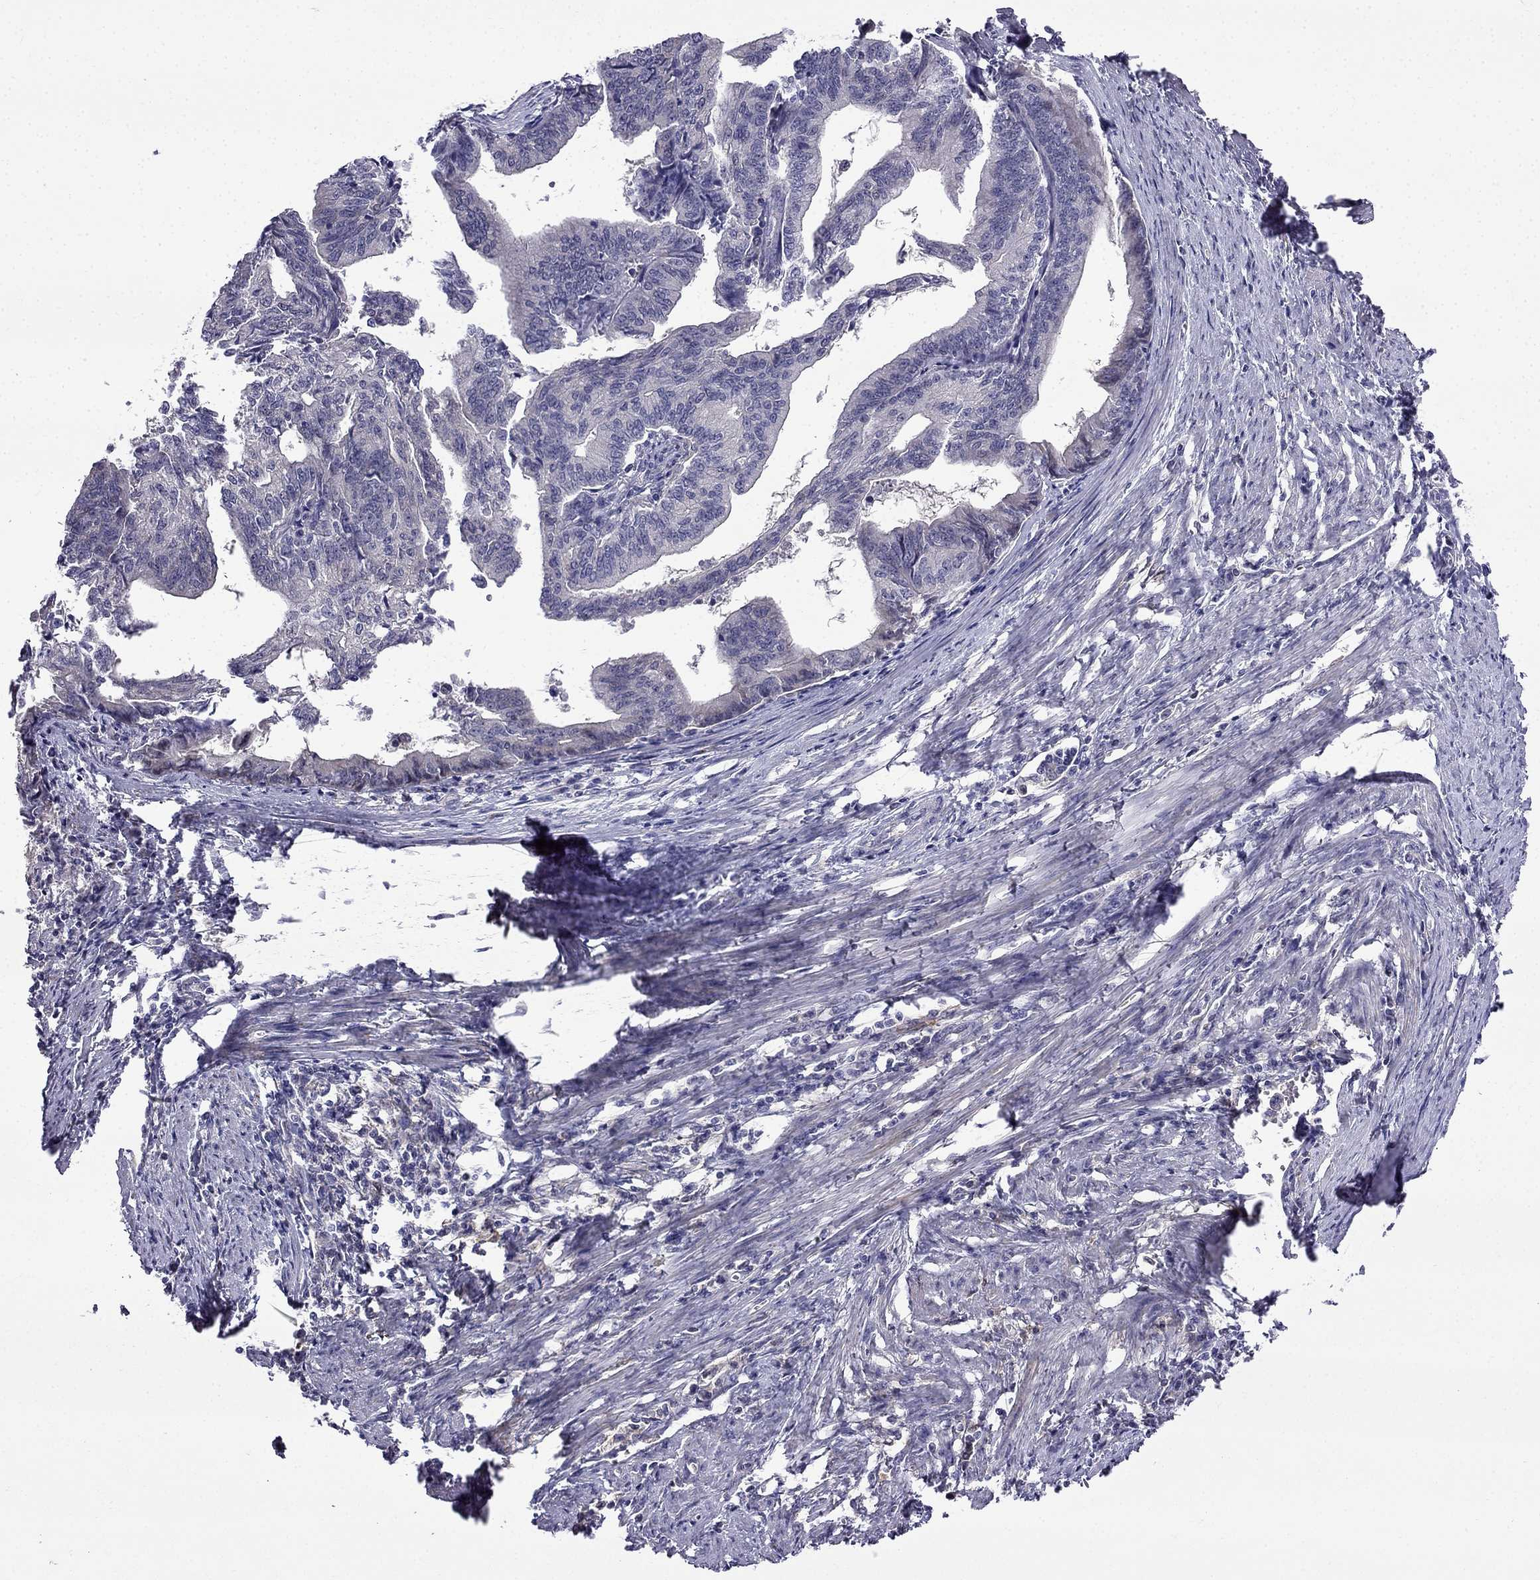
{"staining": {"intensity": "negative", "quantity": "none", "location": "none"}, "tissue": "endometrial cancer", "cell_type": "Tumor cells", "image_type": "cancer", "snomed": [{"axis": "morphology", "description": "Adenocarcinoma, NOS"}, {"axis": "topography", "description": "Endometrium"}], "caption": "Tumor cells show no significant protein positivity in endometrial adenocarcinoma.", "gene": "PI16", "patient": {"sex": "female", "age": 65}}